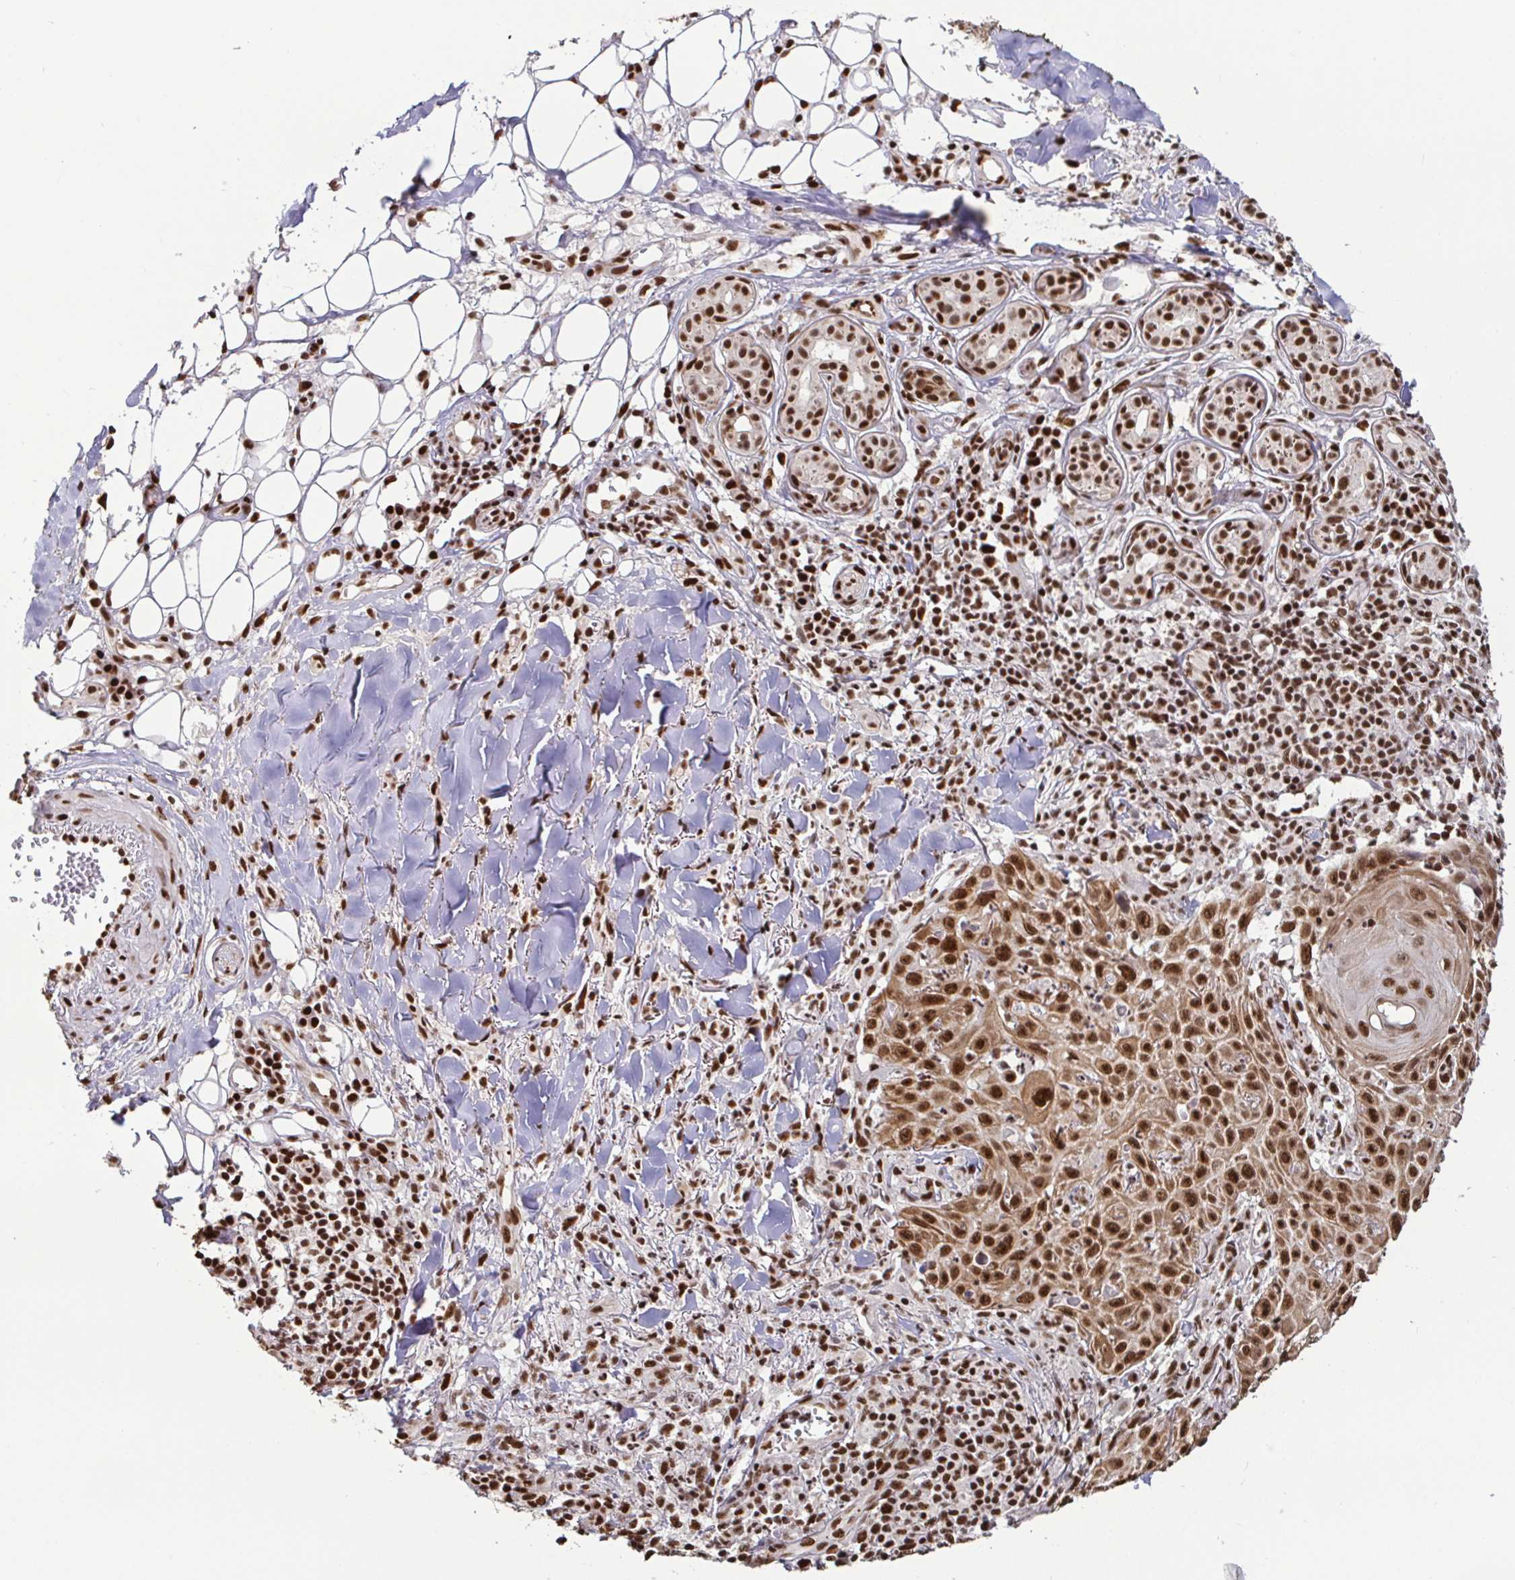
{"staining": {"intensity": "strong", "quantity": ">75%", "location": "cytoplasmic/membranous,nuclear"}, "tissue": "skin cancer", "cell_type": "Tumor cells", "image_type": "cancer", "snomed": [{"axis": "morphology", "description": "Squamous cell carcinoma, NOS"}, {"axis": "topography", "description": "Skin"}], "caption": "Skin cancer stained with immunohistochemistry demonstrates strong cytoplasmic/membranous and nuclear expression in about >75% of tumor cells.", "gene": "SP3", "patient": {"sex": "male", "age": 75}}